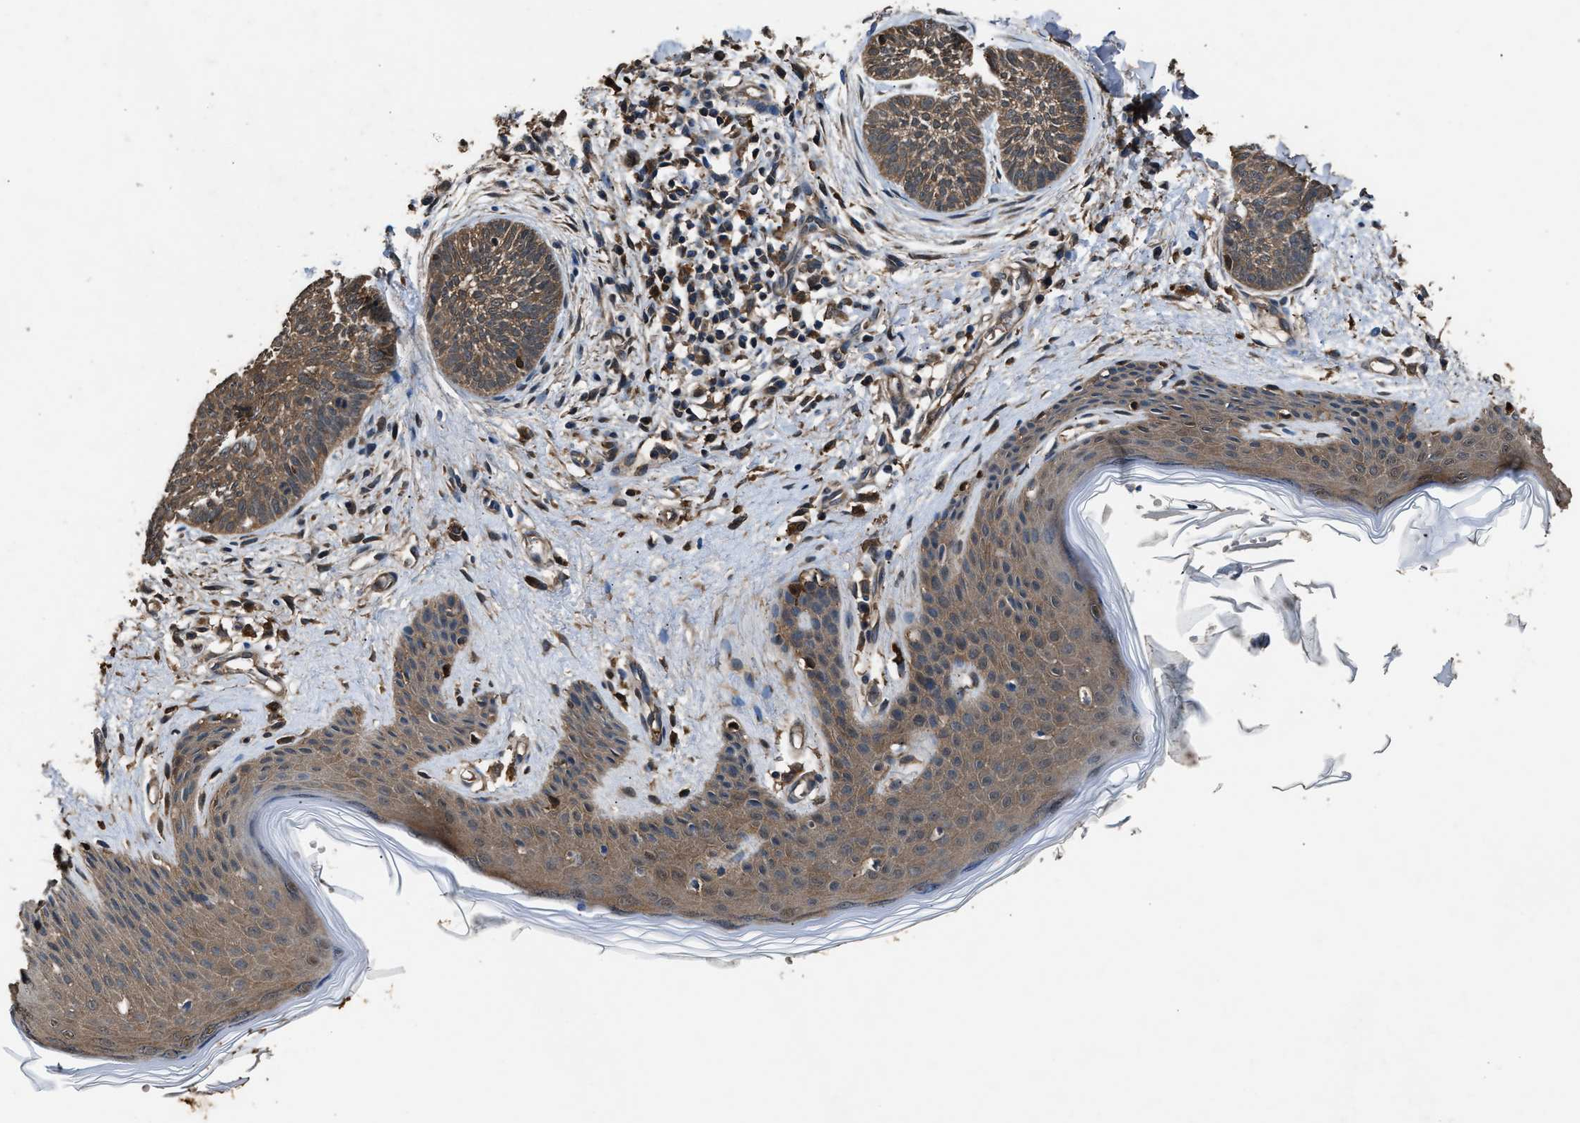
{"staining": {"intensity": "moderate", "quantity": ">75%", "location": "cytoplasmic/membranous"}, "tissue": "skin cancer", "cell_type": "Tumor cells", "image_type": "cancer", "snomed": [{"axis": "morphology", "description": "Basal cell carcinoma"}, {"axis": "topography", "description": "Skin"}], "caption": "Skin cancer (basal cell carcinoma) tissue demonstrates moderate cytoplasmic/membranous expression in about >75% of tumor cells", "gene": "GSTP1", "patient": {"sex": "female", "age": 59}}